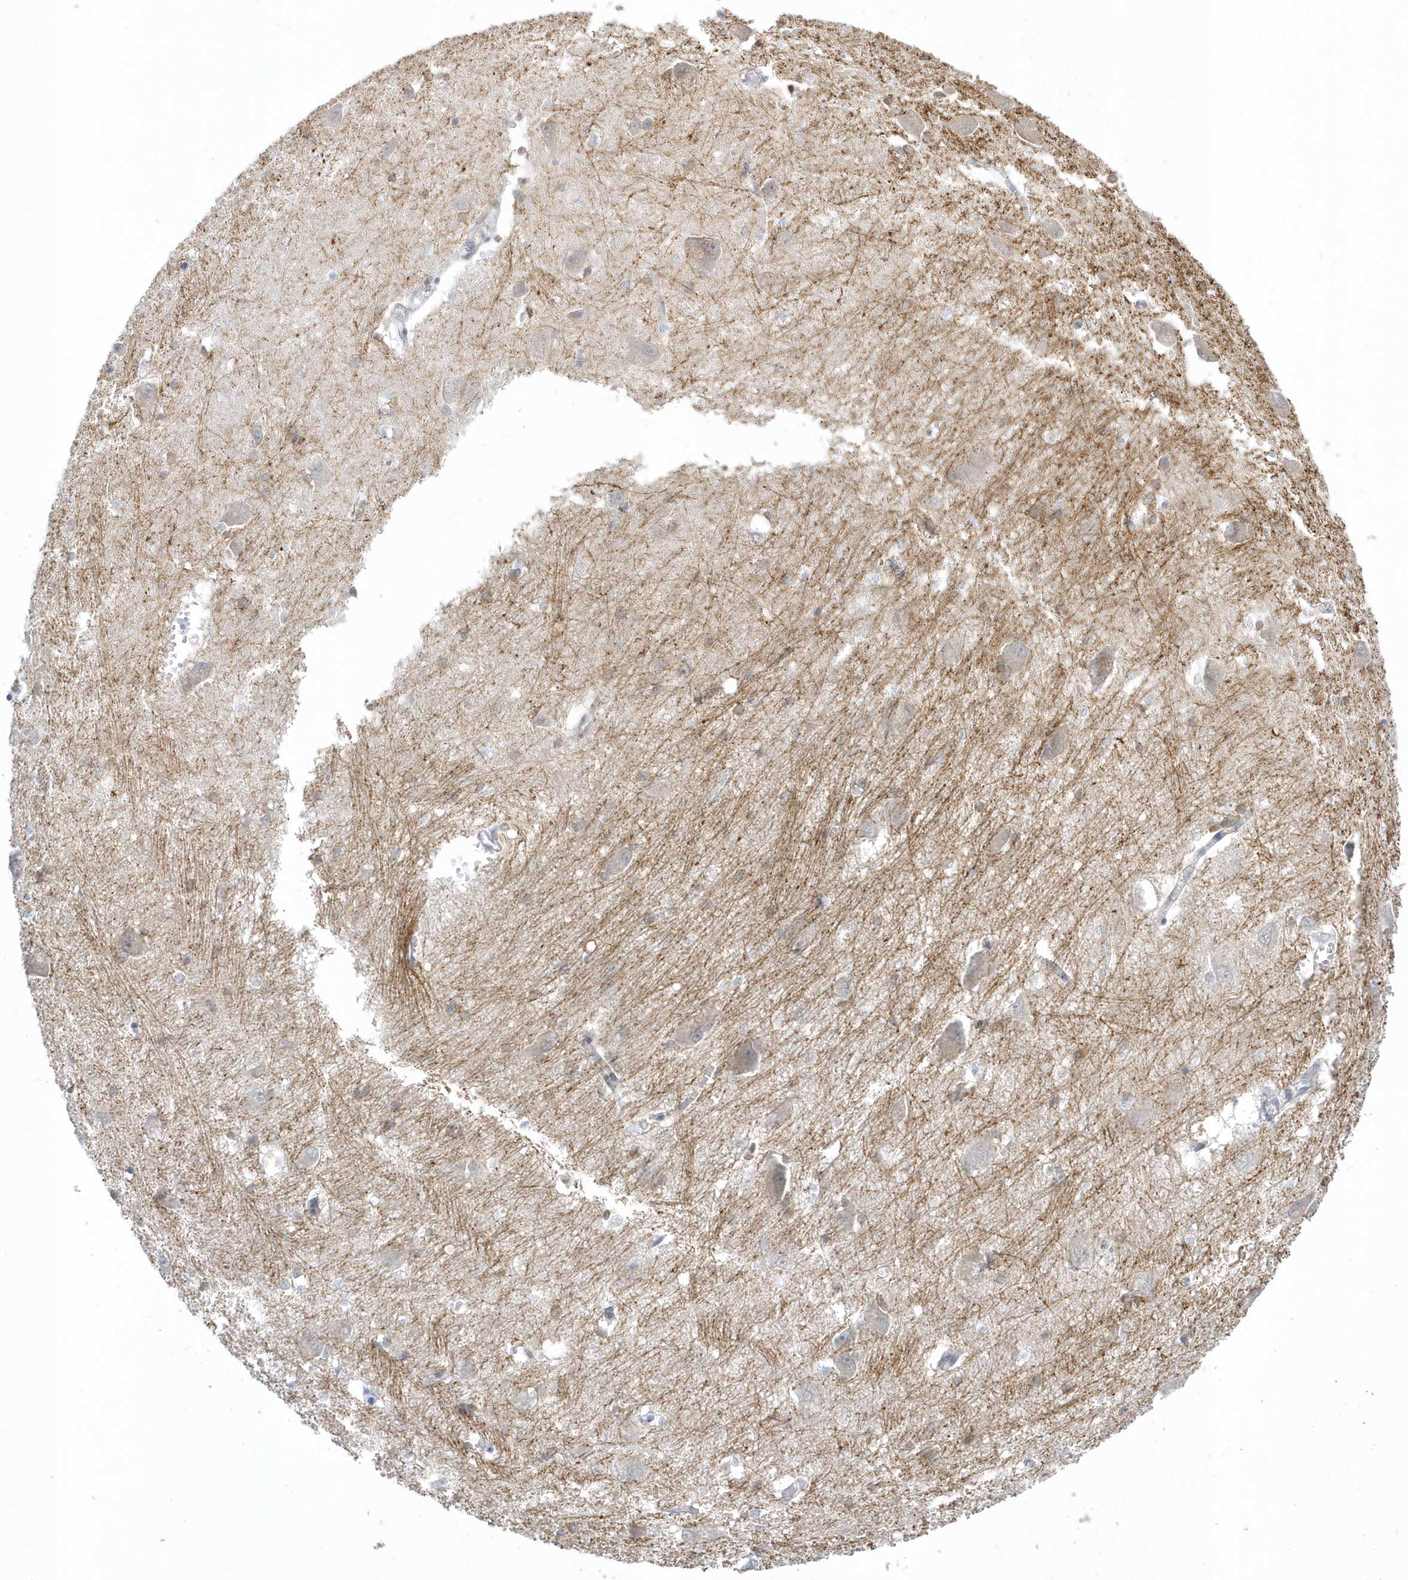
{"staining": {"intensity": "moderate", "quantity": "<25%", "location": "cytoplasmic/membranous"}, "tissue": "caudate", "cell_type": "Glial cells", "image_type": "normal", "snomed": [{"axis": "morphology", "description": "Normal tissue, NOS"}, {"axis": "topography", "description": "Lateral ventricle wall"}], "caption": "A brown stain highlights moderate cytoplasmic/membranous expression of a protein in glial cells of unremarkable caudate.", "gene": "ZC3H12D", "patient": {"sex": "male", "age": 37}}